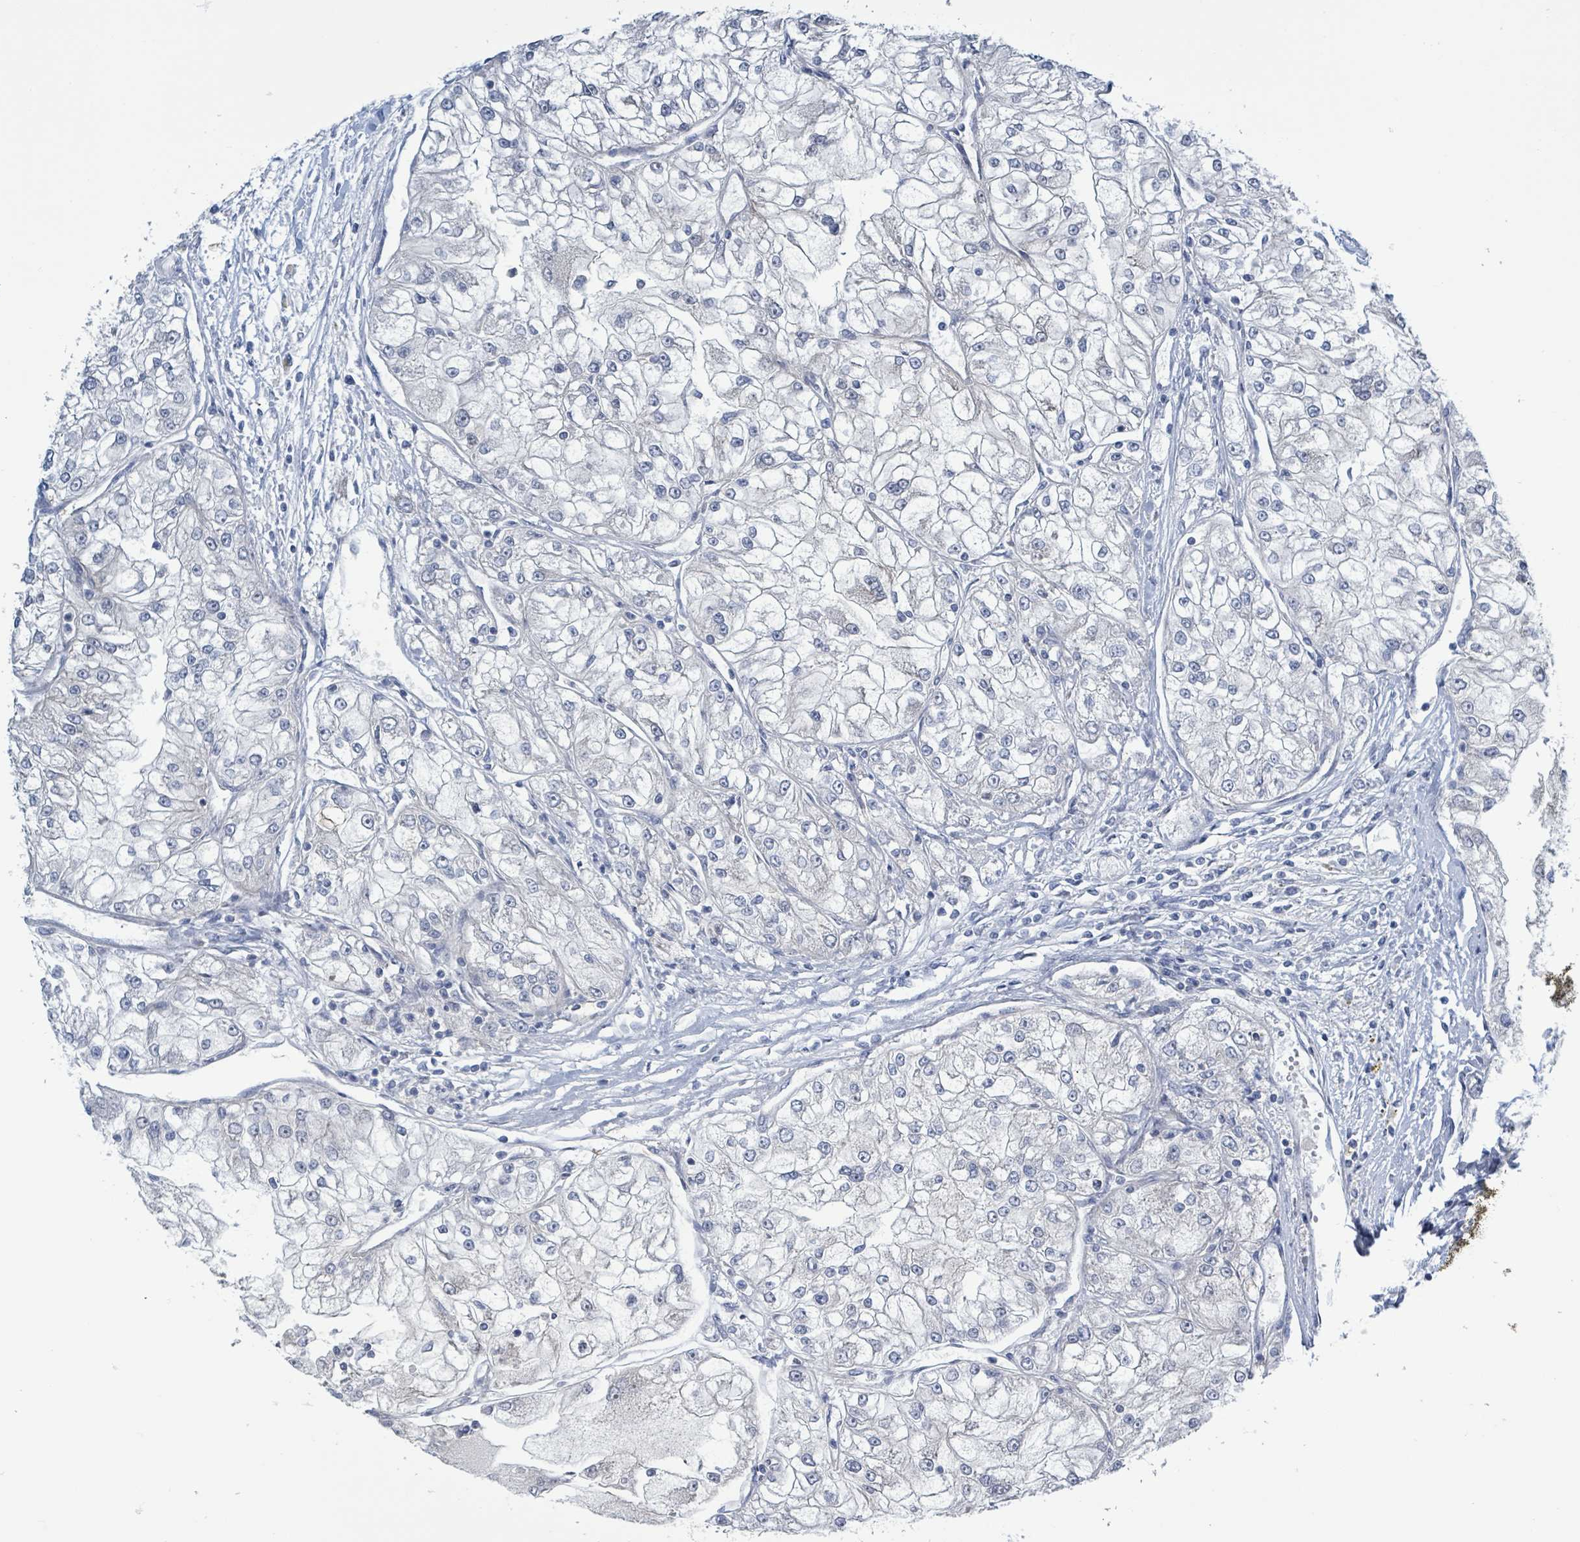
{"staining": {"intensity": "negative", "quantity": "none", "location": "none"}, "tissue": "renal cancer", "cell_type": "Tumor cells", "image_type": "cancer", "snomed": [{"axis": "morphology", "description": "Adenocarcinoma, NOS"}, {"axis": "topography", "description": "Kidney"}], "caption": "Tumor cells show no significant protein expression in renal cancer (adenocarcinoma).", "gene": "DGKZ", "patient": {"sex": "female", "age": 72}}